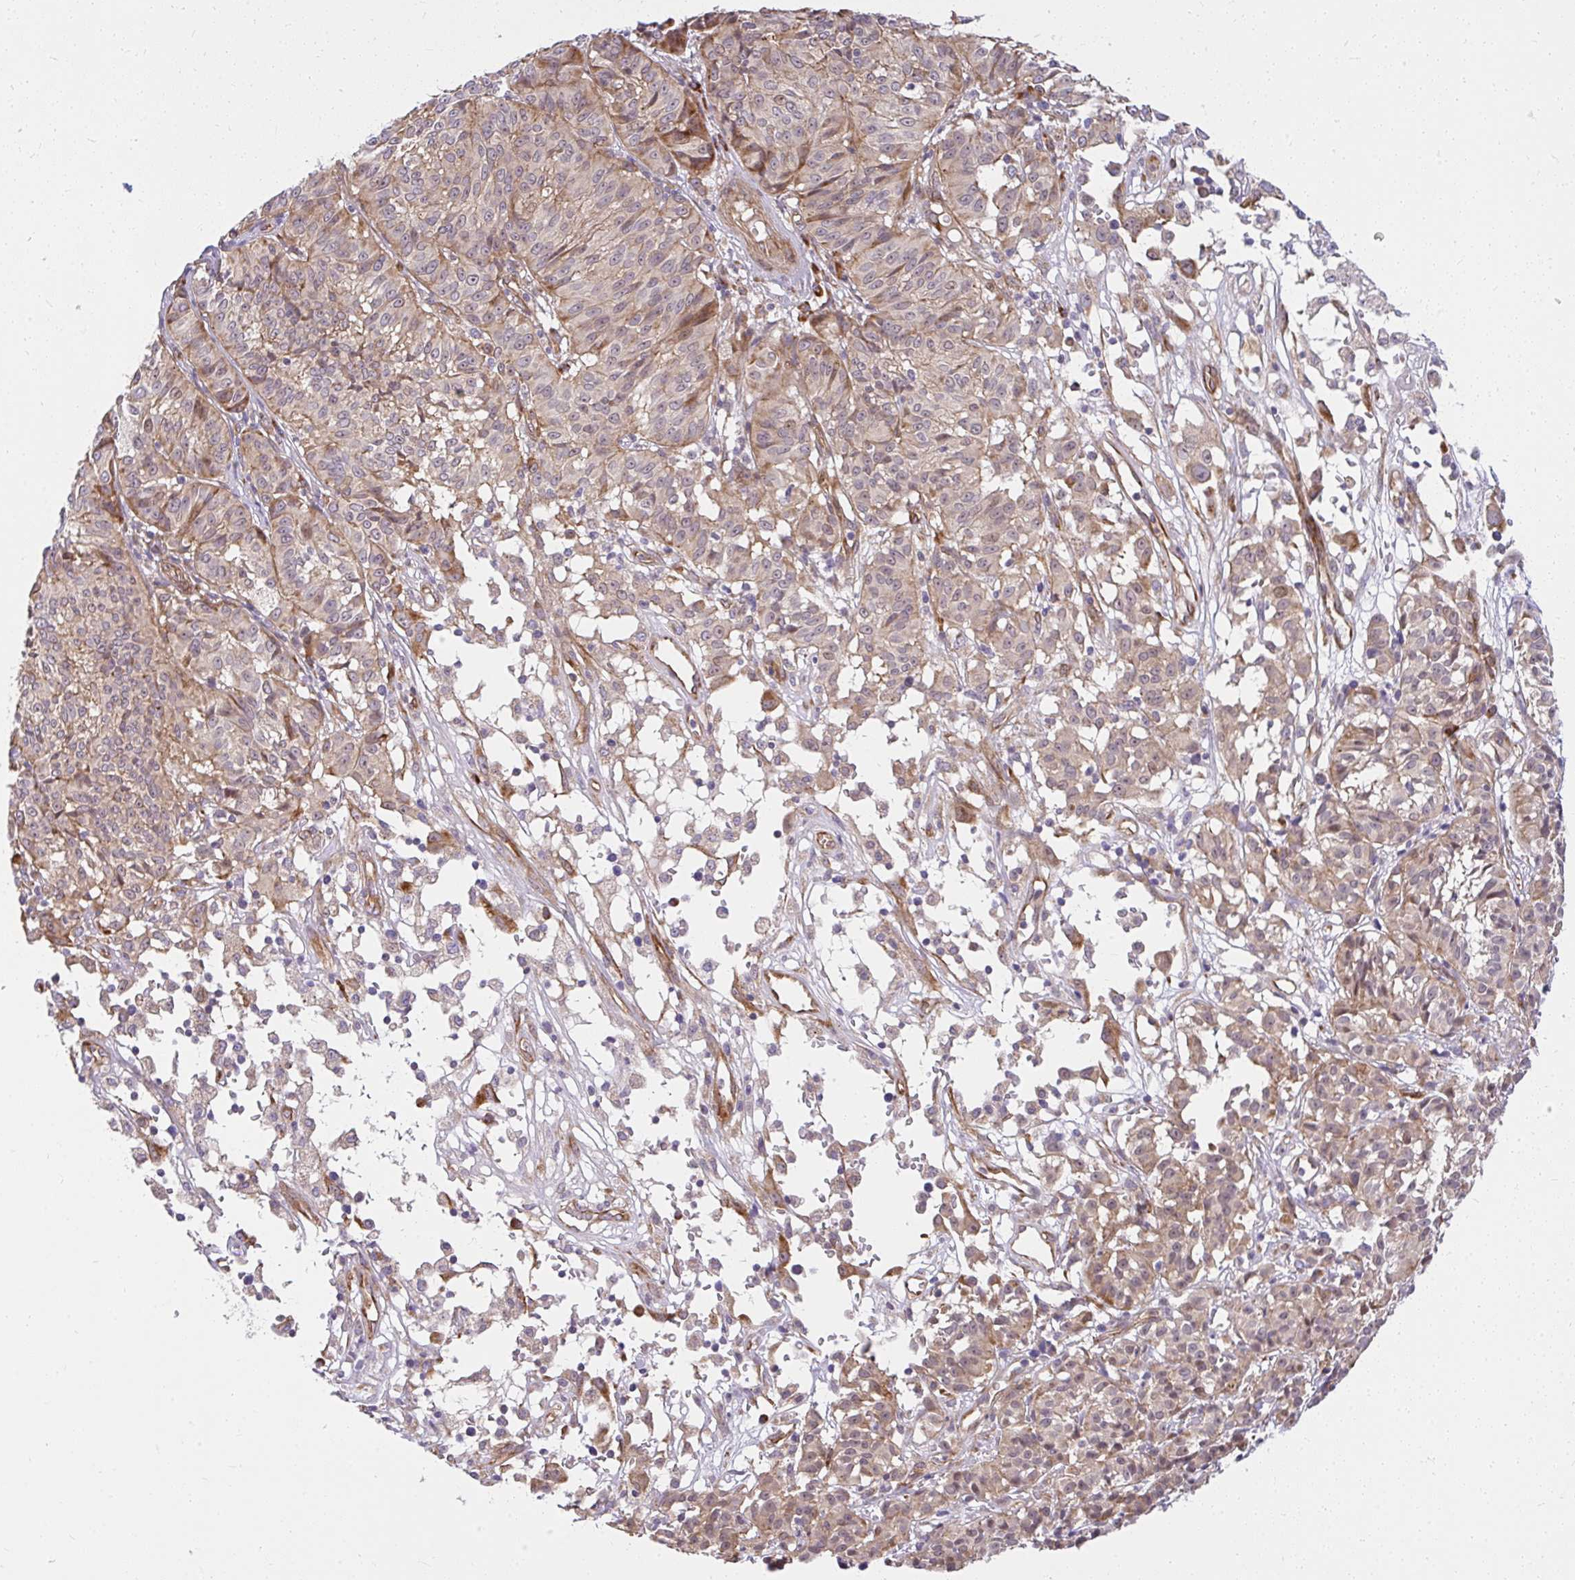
{"staining": {"intensity": "moderate", "quantity": "<25%", "location": "cytoplasmic/membranous"}, "tissue": "melanoma", "cell_type": "Tumor cells", "image_type": "cancer", "snomed": [{"axis": "morphology", "description": "Malignant melanoma, NOS"}, {"axis": "topography", "description": "Skin"}], "caption": "Human malignant melanoma stained for a protein (brown) reveals moderate cytoplasmic/membranous positive staining in about <25% of tumor cells.", "gene": "RSKR", "patient": {"sex": "female", "age": 72}}